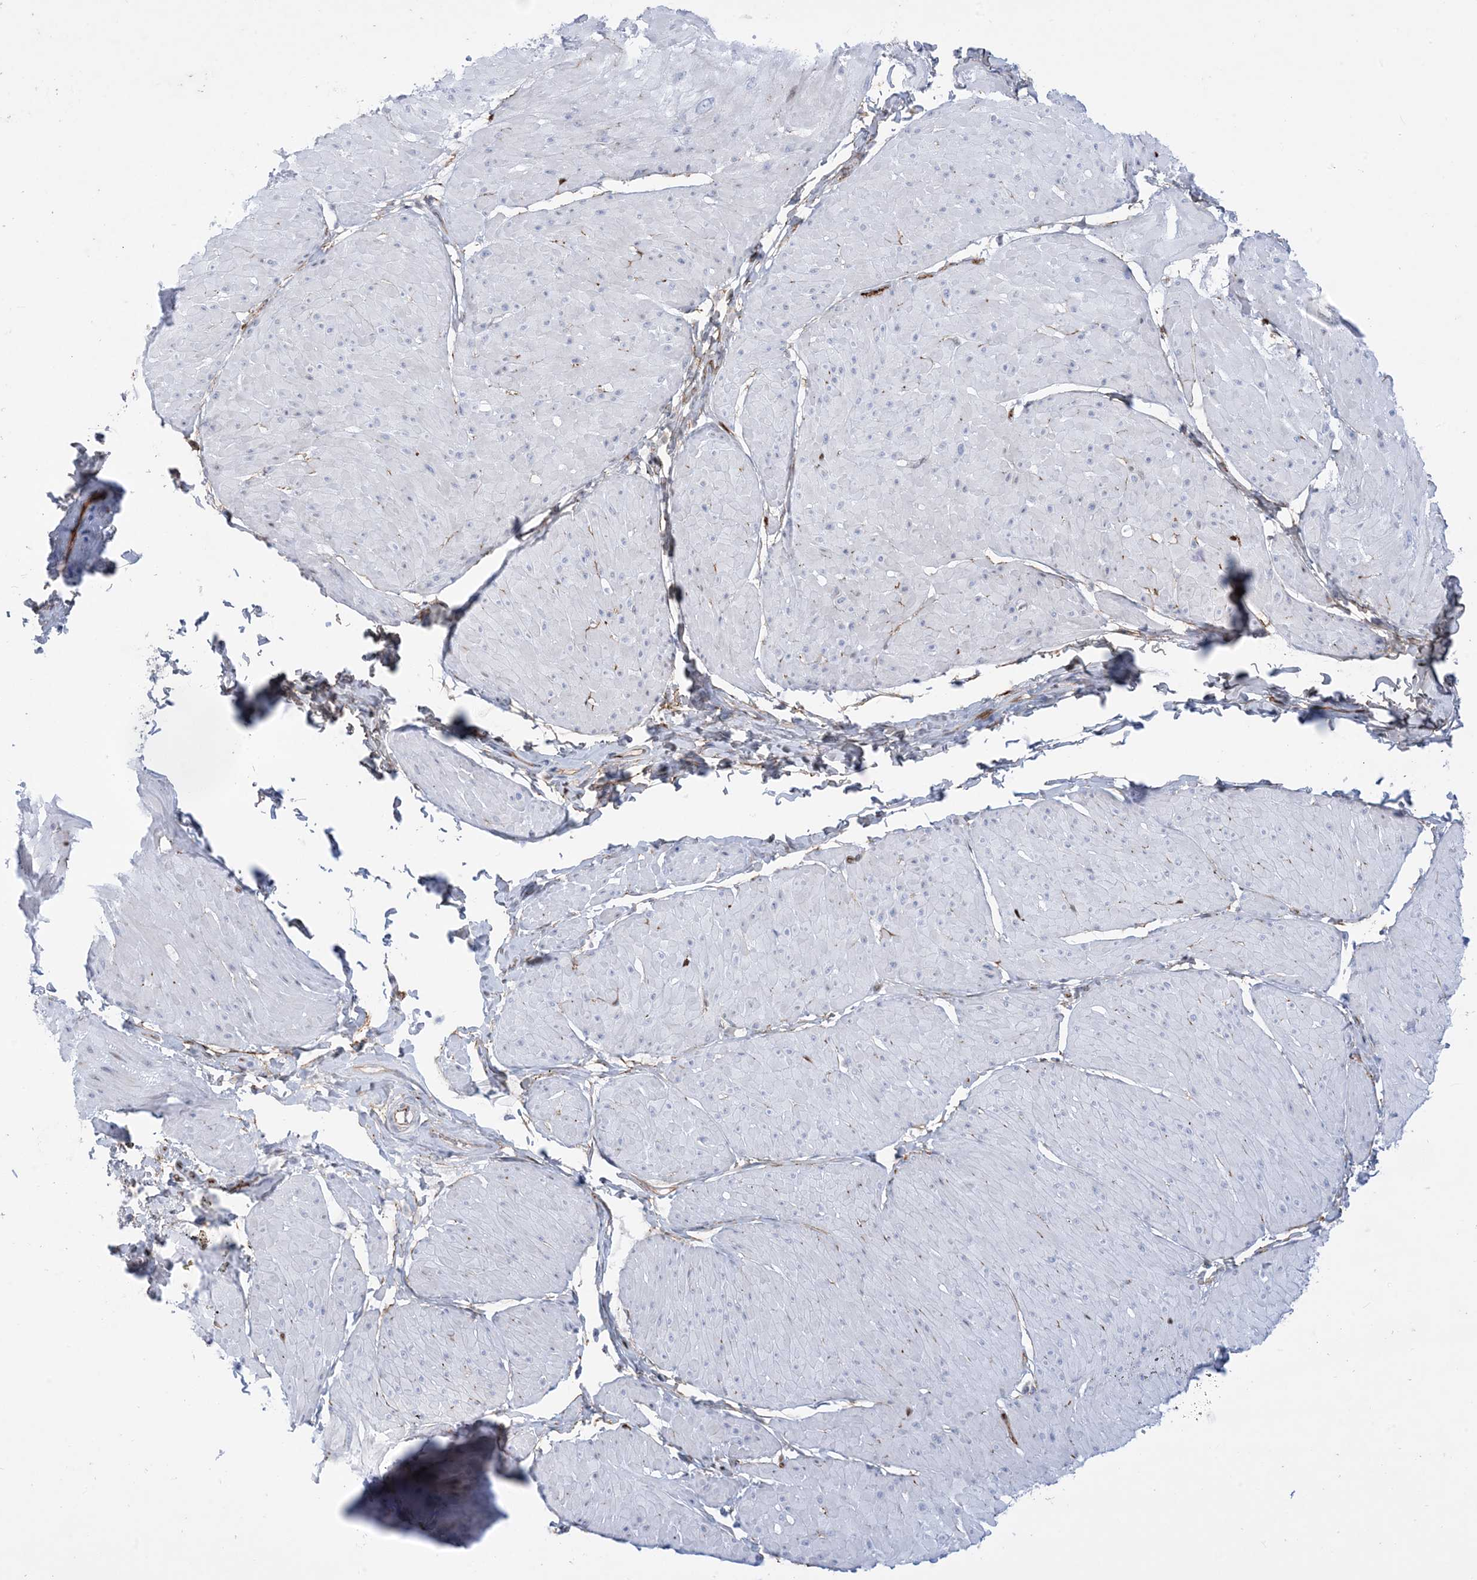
{"staining": {"intensity": "weak", "quantity": "<25%", "location": "nuclear"}, "tissue": "smooth muscle", "cell_type": "Smooth muscle cells", "image_type": "normal", "snomed": [{"axis": "morphology", "description": "Urothelial carcinoma, High grade"}, {"axis": "topography", "description": "Urinary bladder"}], "caption": "Human smooth muscle stained for a protein using IHC exhibits no positivity in smooth muscle cells.", "gene": "MARS2", "patient": {"sex": "male", "age": 46}}